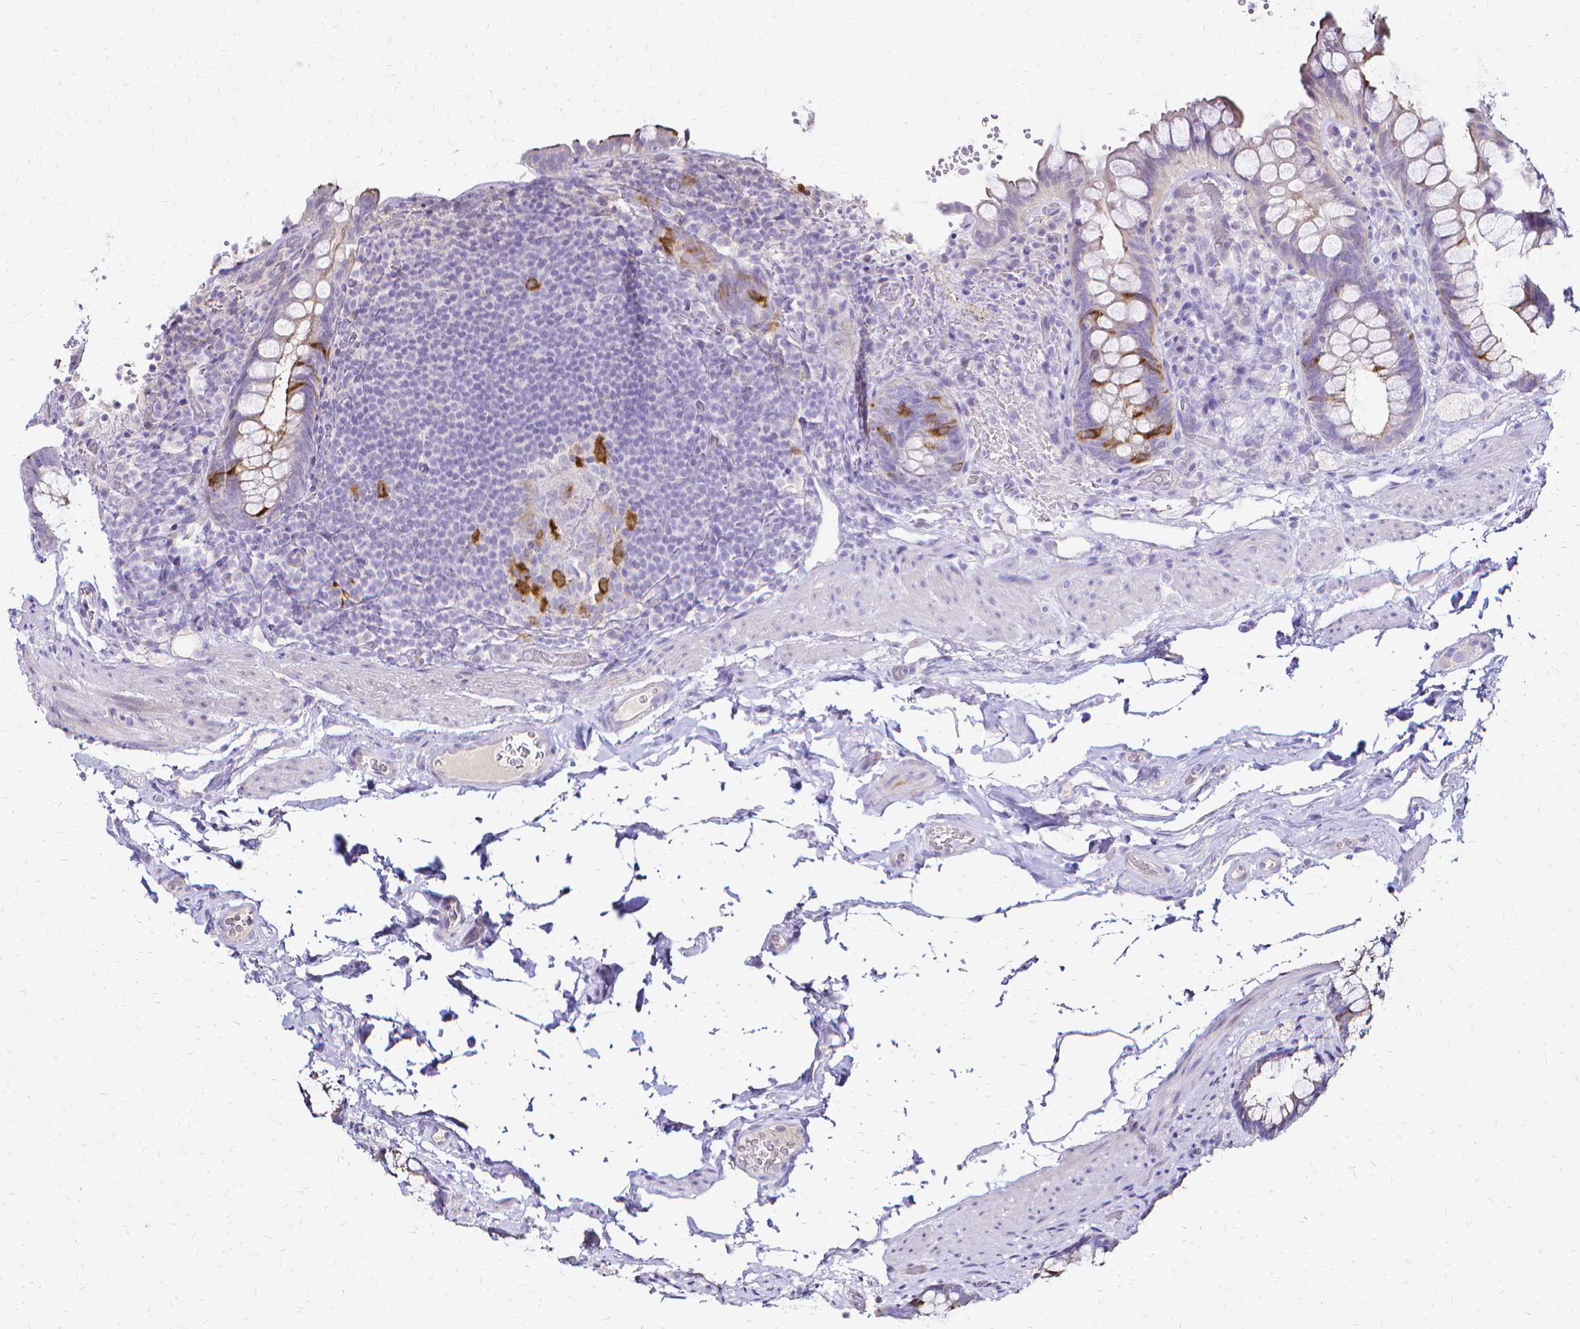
{"staining": {"intensity": "strong", "quantity": "<25%", "location": "cytoplasmic/membranous"}, "tissue": "rectum", "cell_type": "Glandular cells", "image_type": "normal", "snomed": [{"axis": "morphology", "description": "Normal tissue, NOS"}, {"axis": "topography", "description": "Rectum"}], "caption": "The photomicrograph displays immunohistochemical staining of unremarkable rectum. There is strong cytoplasmic/membranous positivity is appreciated in about <25% of glandular cells. (brown staining indicates protein expression, while blue staining denotes nuclei).", "gene": "CCNB1", "patient": {"sex": "female", "age": 69}}